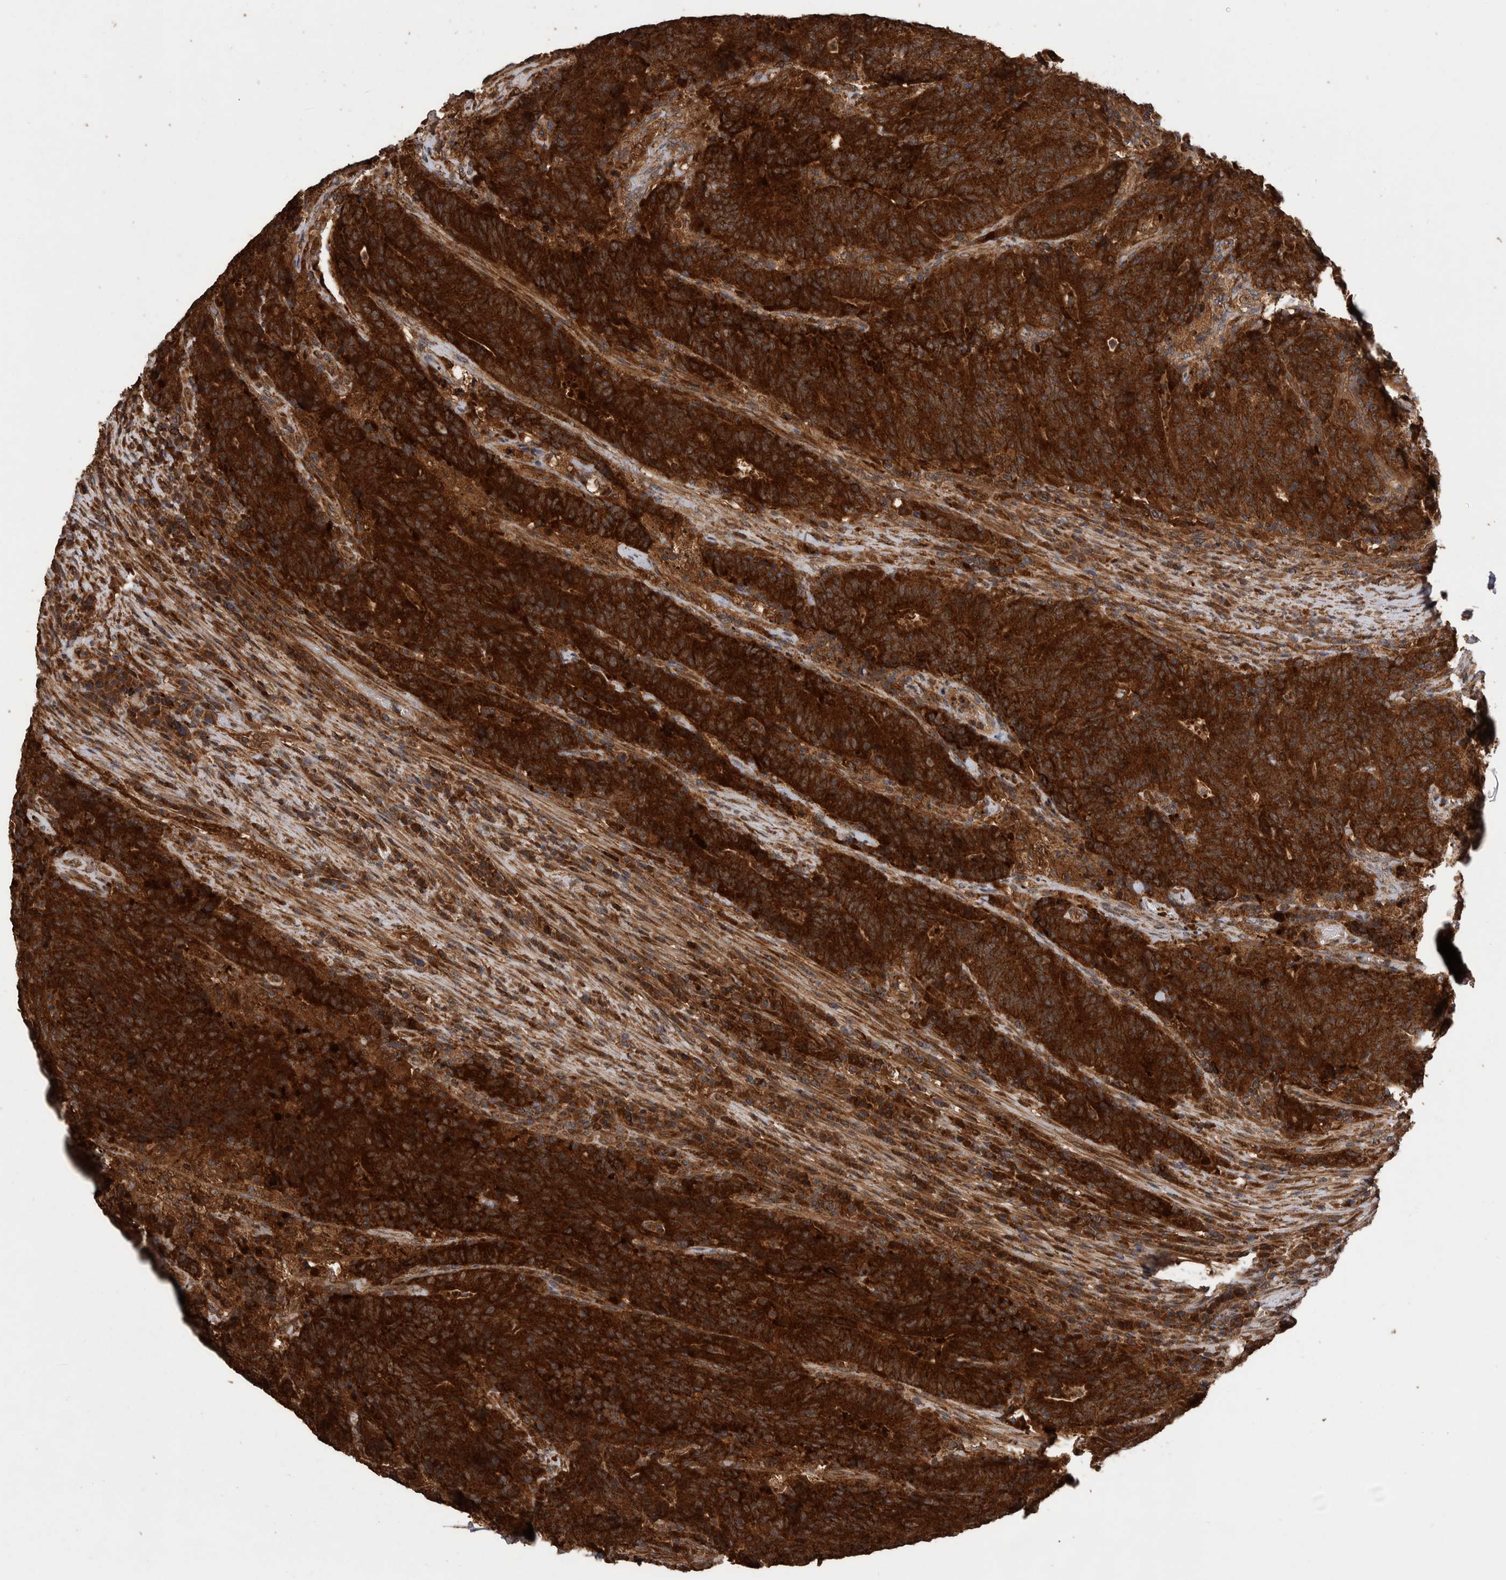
{"staining": {"intensity": "strong", "quantity": ">75%", "location": "cytoplasmic/membranous"}, "tissue": "colorectal cancer", "cell_type": "Tumor cells", "image_type": "cancer", "snomed": [{"axis": "morphology", "description": "Normal tissue, NOS"}, {"axis": "morphology", "description": "Adenocarcinoma, NOS"}, {"axis": "topography", "description": "Colon"}], "caption": "The micrograph shows staining of colorectal adenocarcinoma, revealing strong cytoplasmic/membranous protein staining (brown color) within tumor cells. The protein of interest is stained brown, and the nuclei are stained in blue (DAB (3,3'-diaminobenzidine) IHC with brightfield microscopy, high magnification).", "gene": "TRIM16", "patient": {"sex": "female", "age": 75}}